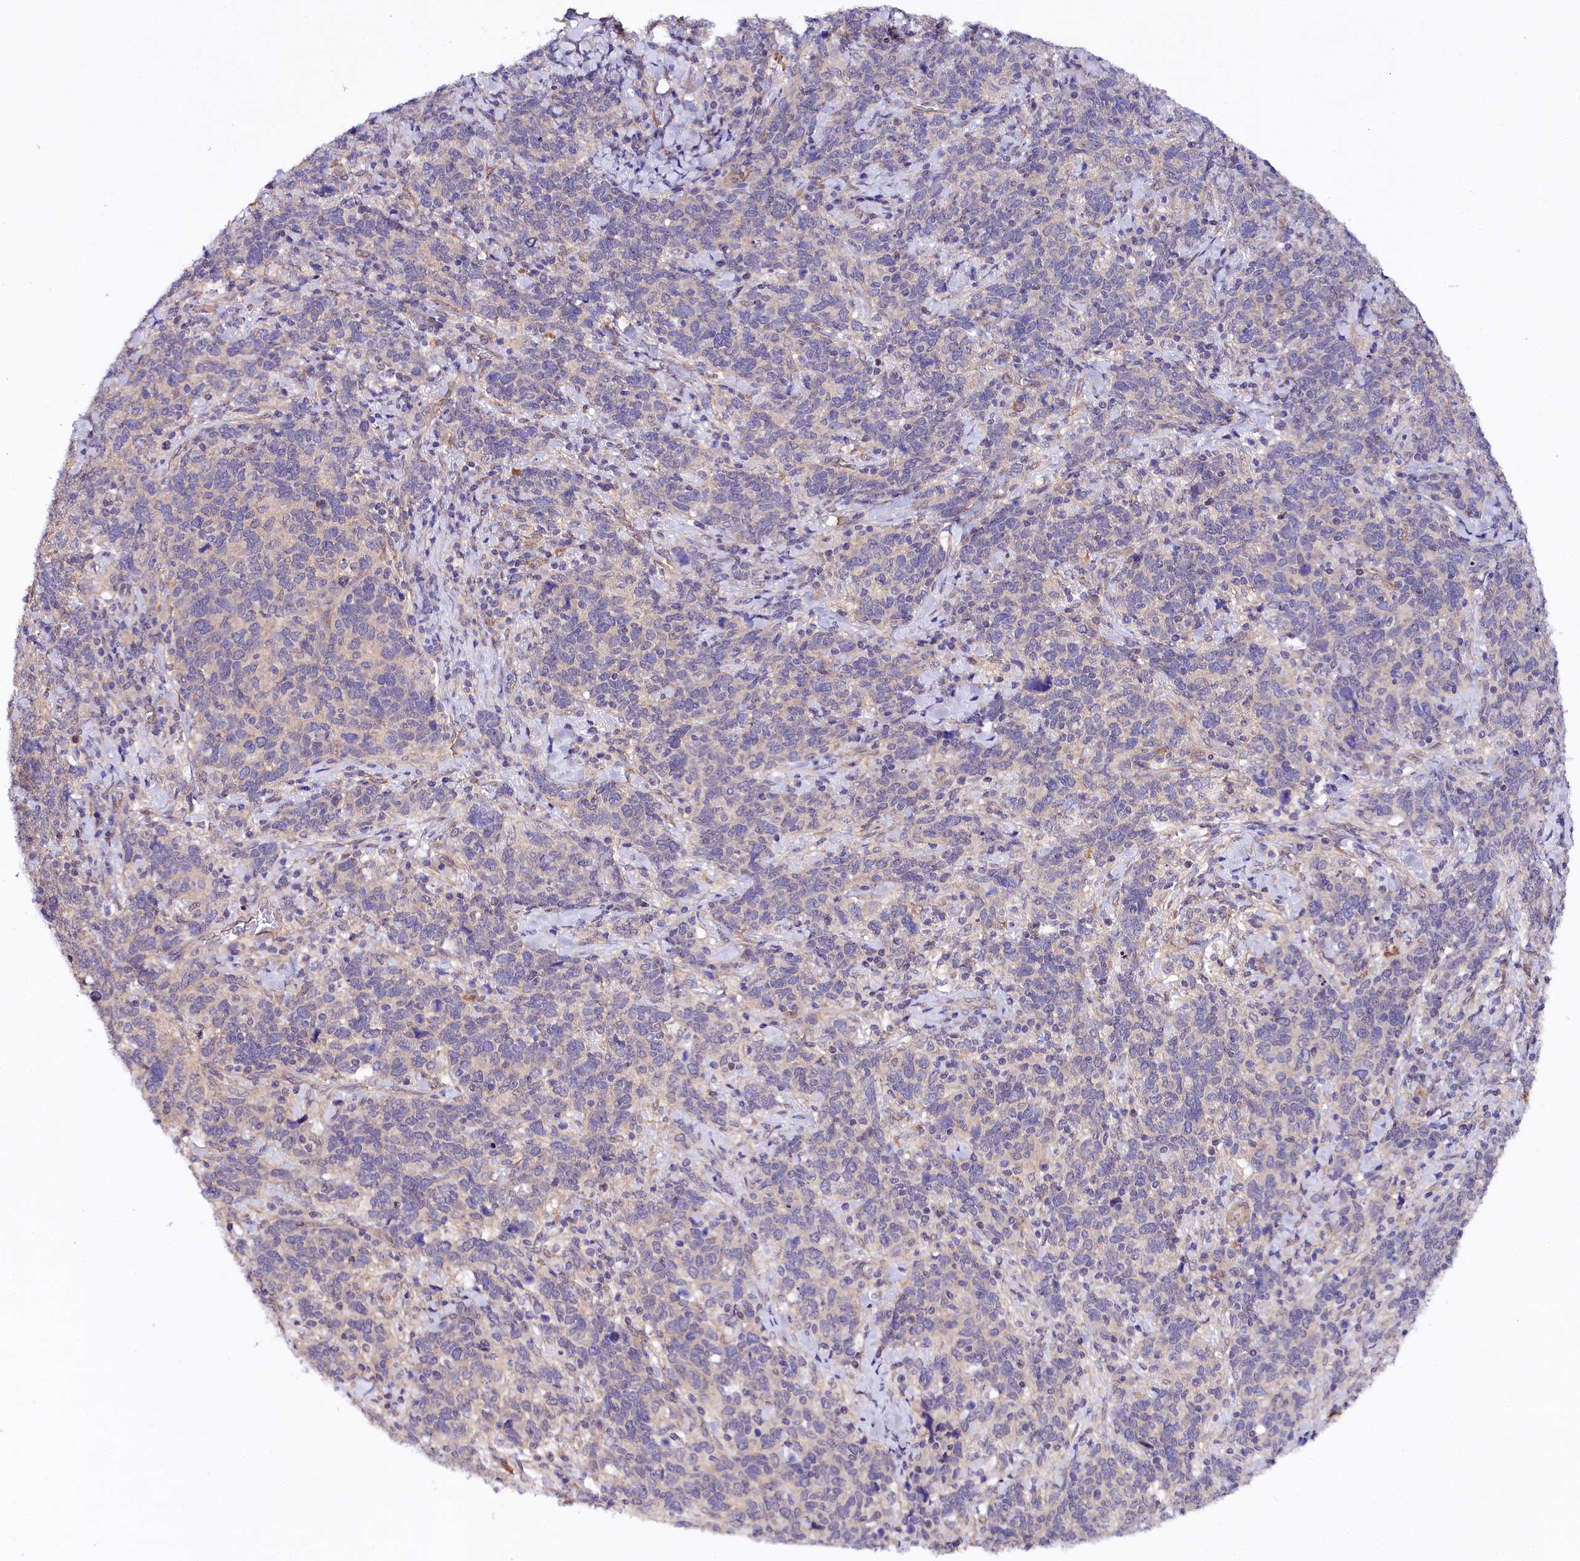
{"staining": {"intensity": "negative", "quantity": "none", "location": "none"}, "tissue": "cervical cancer", "cell_type": "Tumor cells", "image_type": "cancer", "snomed": [{"axis": "morphology", "description": "Squamous cell carcinoma, NOS"}, {"axis": "topography", "description": "Cervix"}], "caption": "A histopathology image of cervical cancer stained for a protein displays no brown staining in tumor cells. (Brightfield microscopy of DAB (3,3'-diaminobenzidine) IHC at high magnification).", "gene": "PHLDB1", "patient": {"sex": "female", "age": 41}}